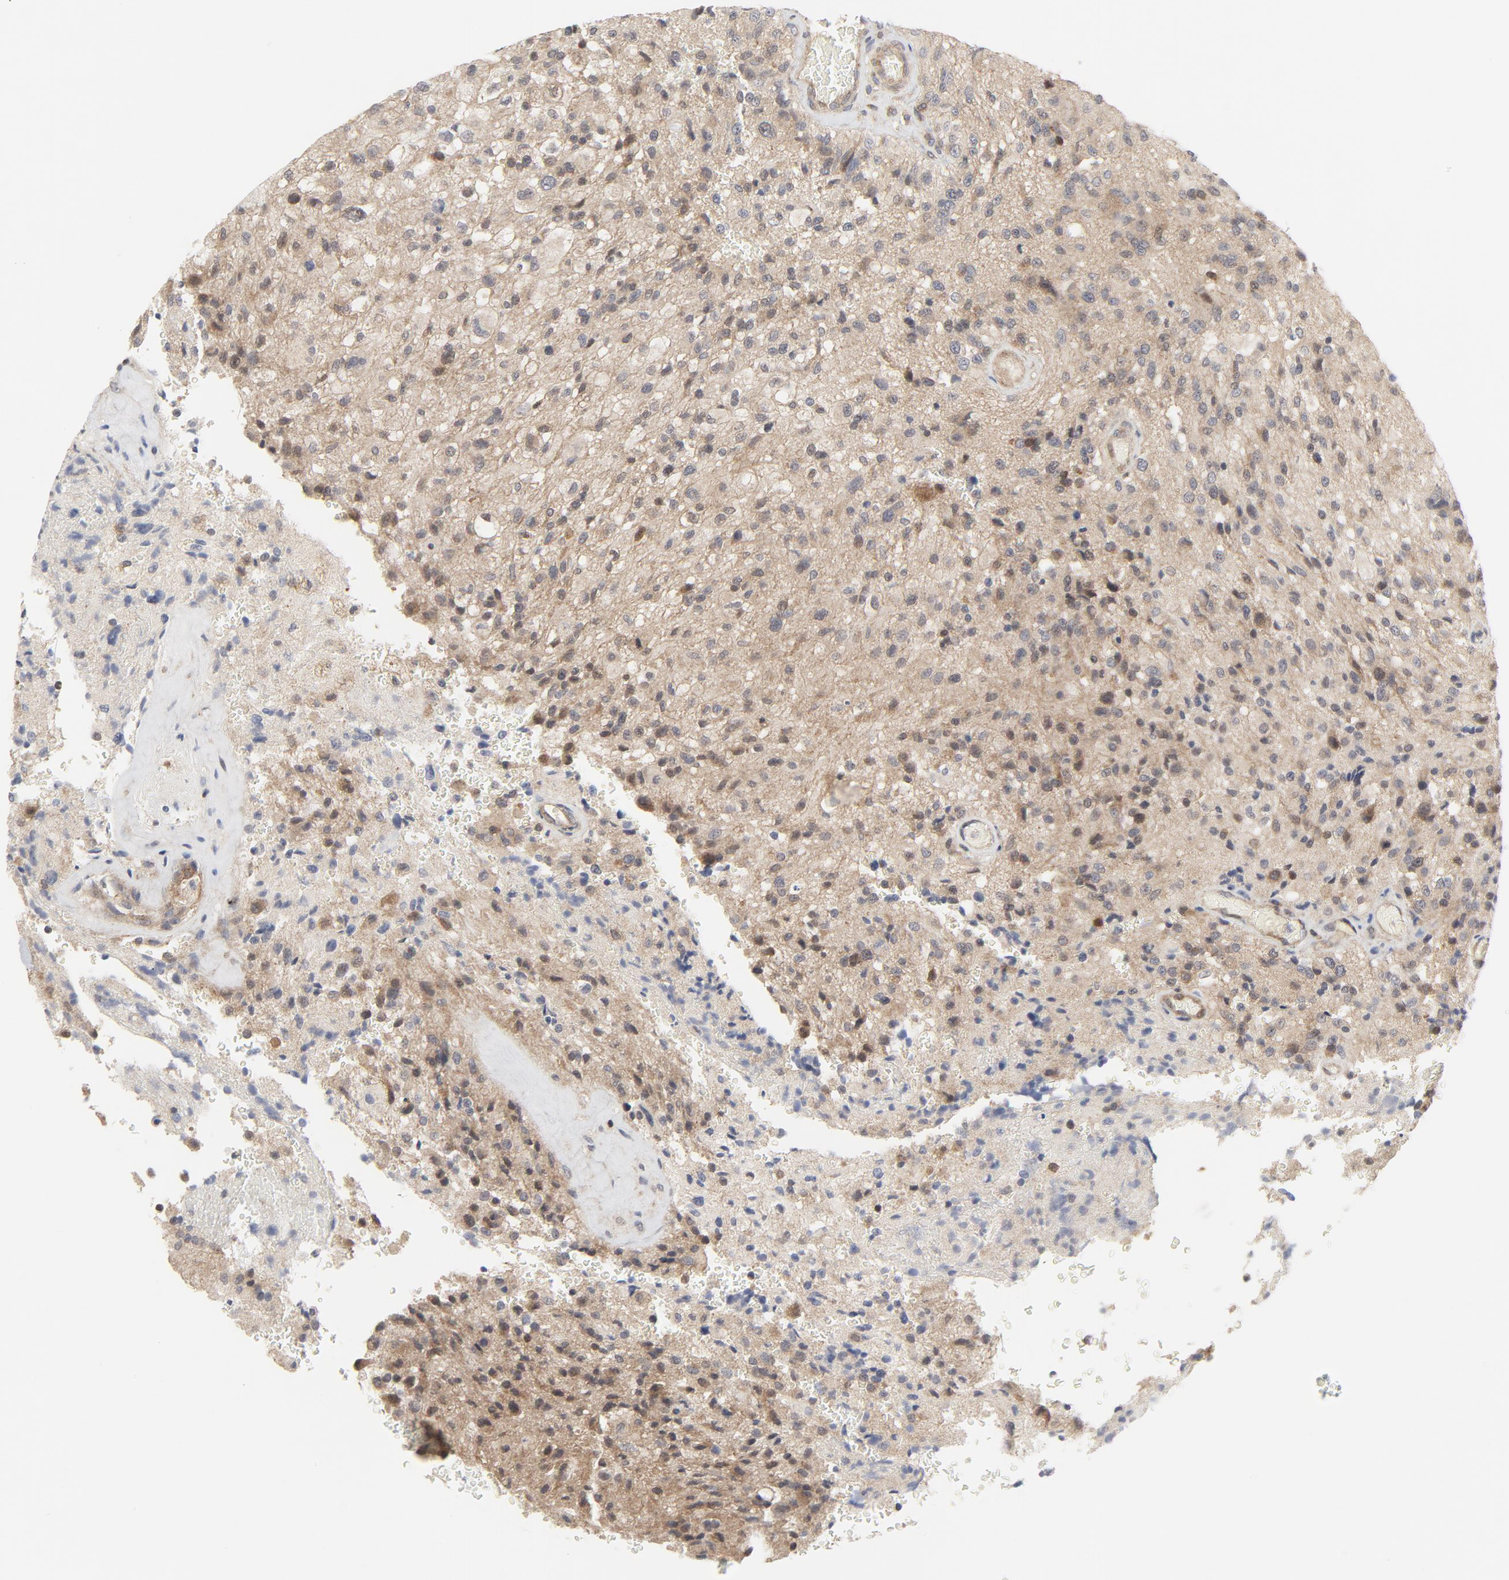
{"staining": {"intensity": "weak", "quantity": "25%-75%", "location": "cytoplasmic/membranous,nuclear"}, "tissue": "glioma", "cell_type": "Tumor cells", "image_type": "cancer", "snomed": [{"axis": "morphology", "description": "Normal tissue, NOS"}, {"axis": "morphology", "description": "Glioma, malignant, High grade"}, {"axis": "topography", "description": "Cerebral cortex"}], "caption": "Human high-grade glioma (malignant) stained with a protein marker reveals weak staining in tumor cells.", "gene": "MAP2K7", "patient": {"sex": "male", "age": 56}}